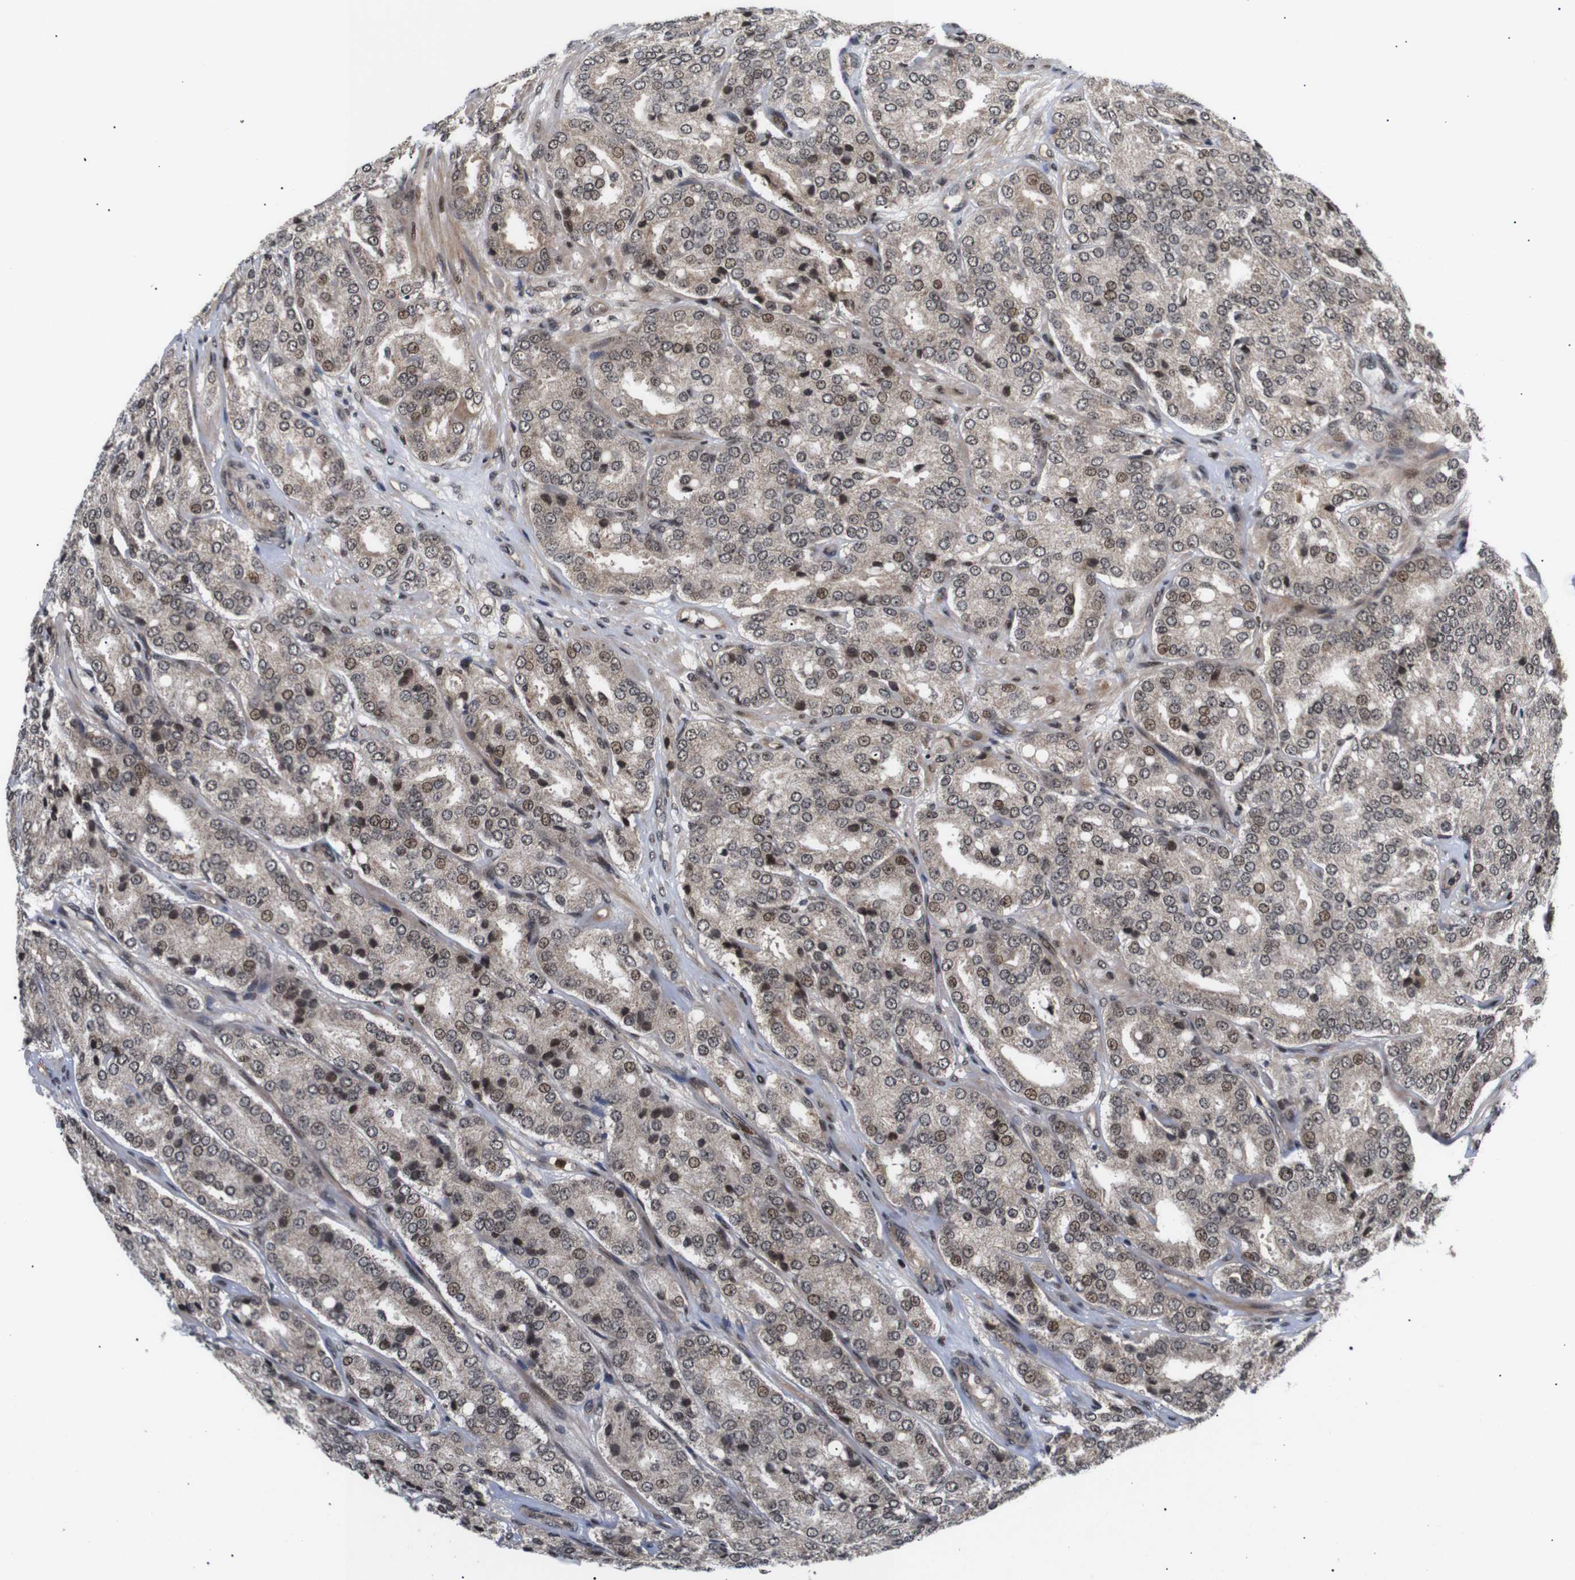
{"staining": {"intensity": "moderate", "quantity": "<25%", "location": "cytoplasmic/membranous,nuclear"}, "tissue": "prostate cancer", "cell_type": "Tumor cells", "image_type": "cancer", "snomed": [{"axis": "morphology", "description": "Adenocarcinoma, High grade"}, {"axis": "topography", "description": "Prostate"}], "caption": "Protein staining of prostate cancer (adenocarcinoma (high-grade)) tissue shows moderate cytoplasmic/membranous and nuclear positivity in about <25% of tumor cells.", "gene": "KIF23", "patient": {"sex": "male", "age": 65}}